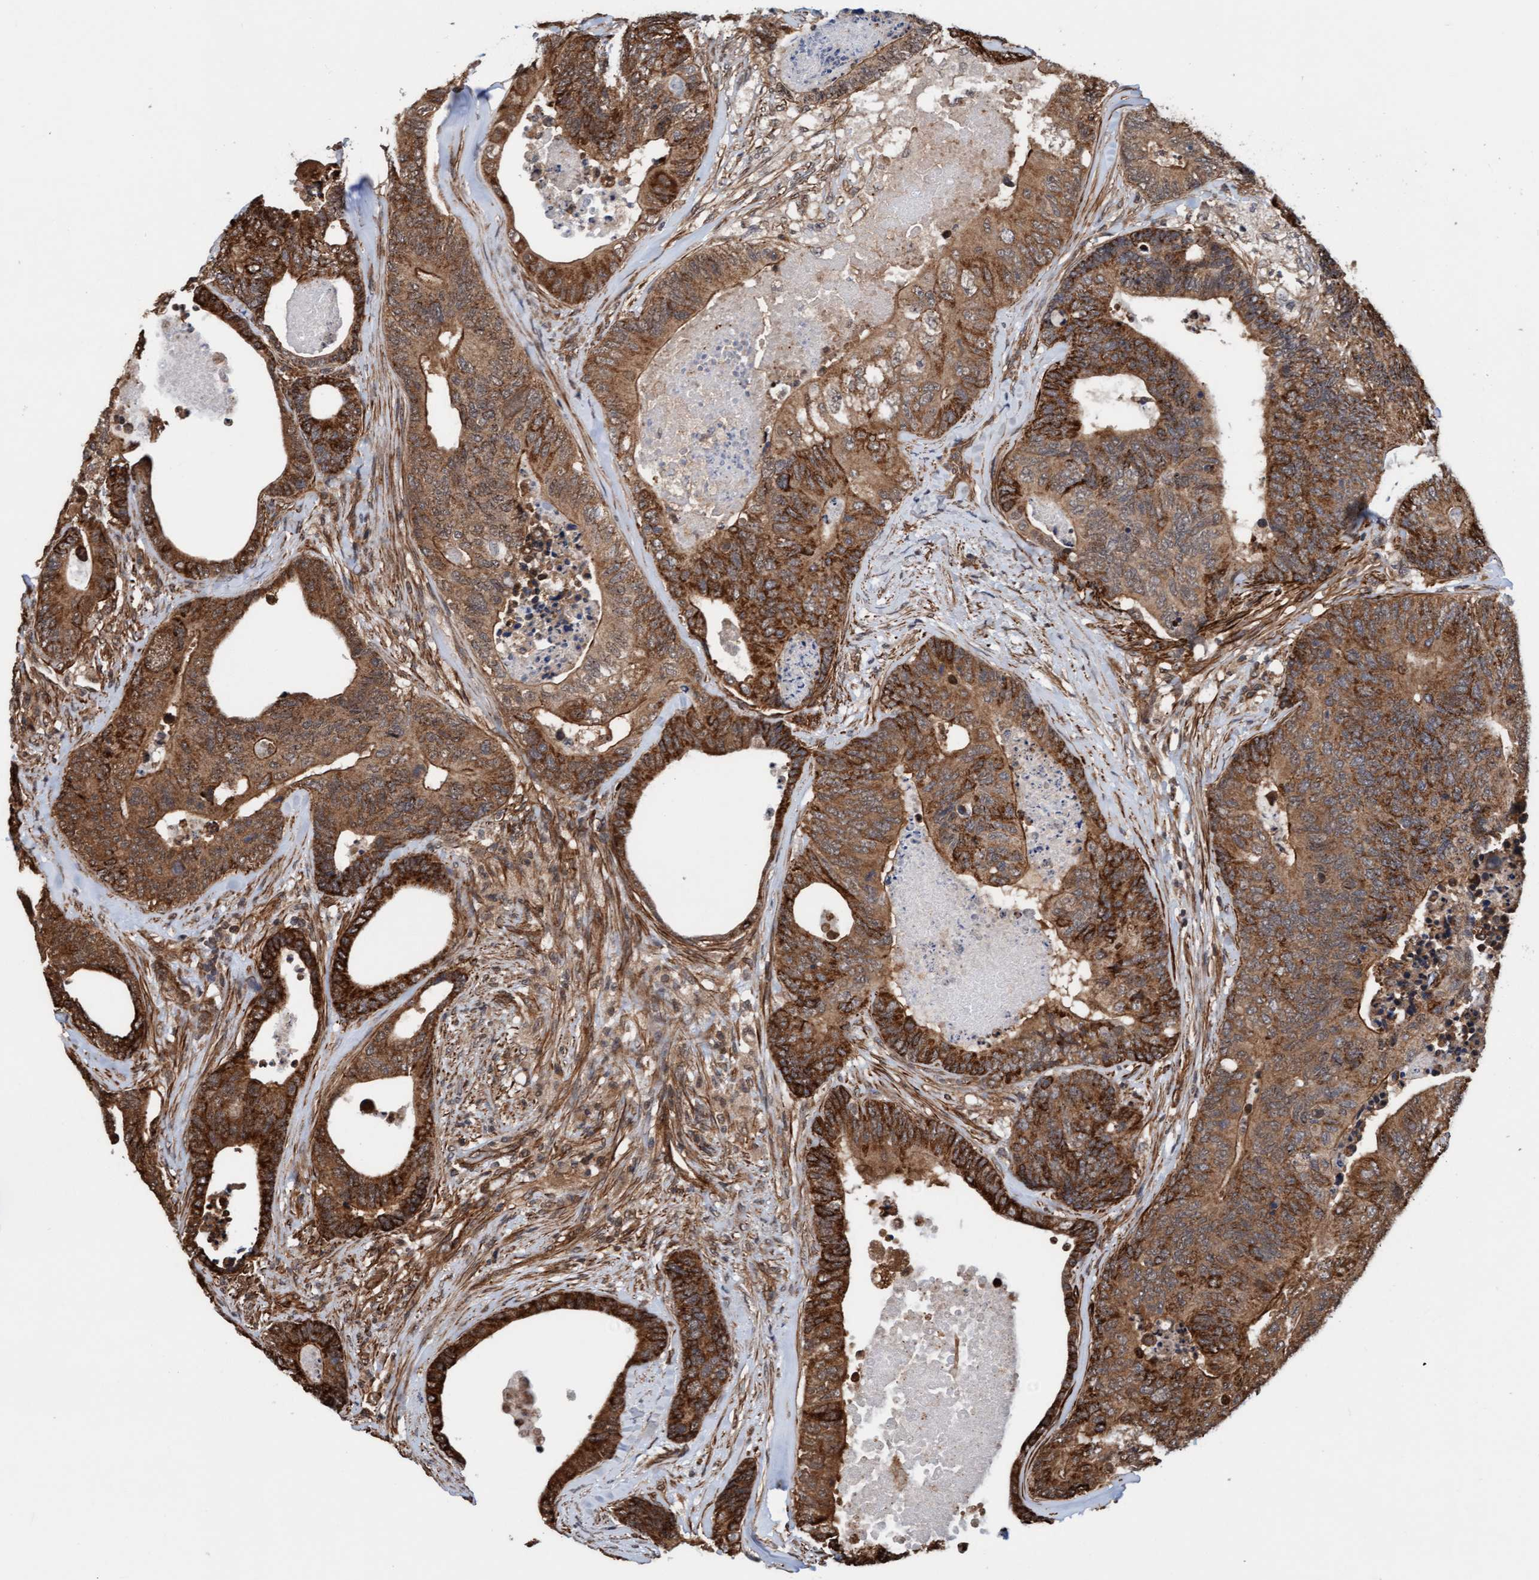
{"staining": {"intensity": "moderate", "quantity": ">75%", "location": "cytoplasmic/membranous"}, "tissue": "colorectal cancer", "cell_type": "Tumor cells", "image_type": "cancer", "snomed": [{"axis": "morphology", "description": "Adenocarcinoma, NOS"}, {"axis": "topography", "description": "Colon"}], "caption": "About >75% of tumor cells in colorectal adenocarcinoma show moderate cytoplasmic/membranous protein staining as visualized by brown immunohistochemical staining.", "gene": "STXBP4", "patient": {"sex": "female", "age": 67}}